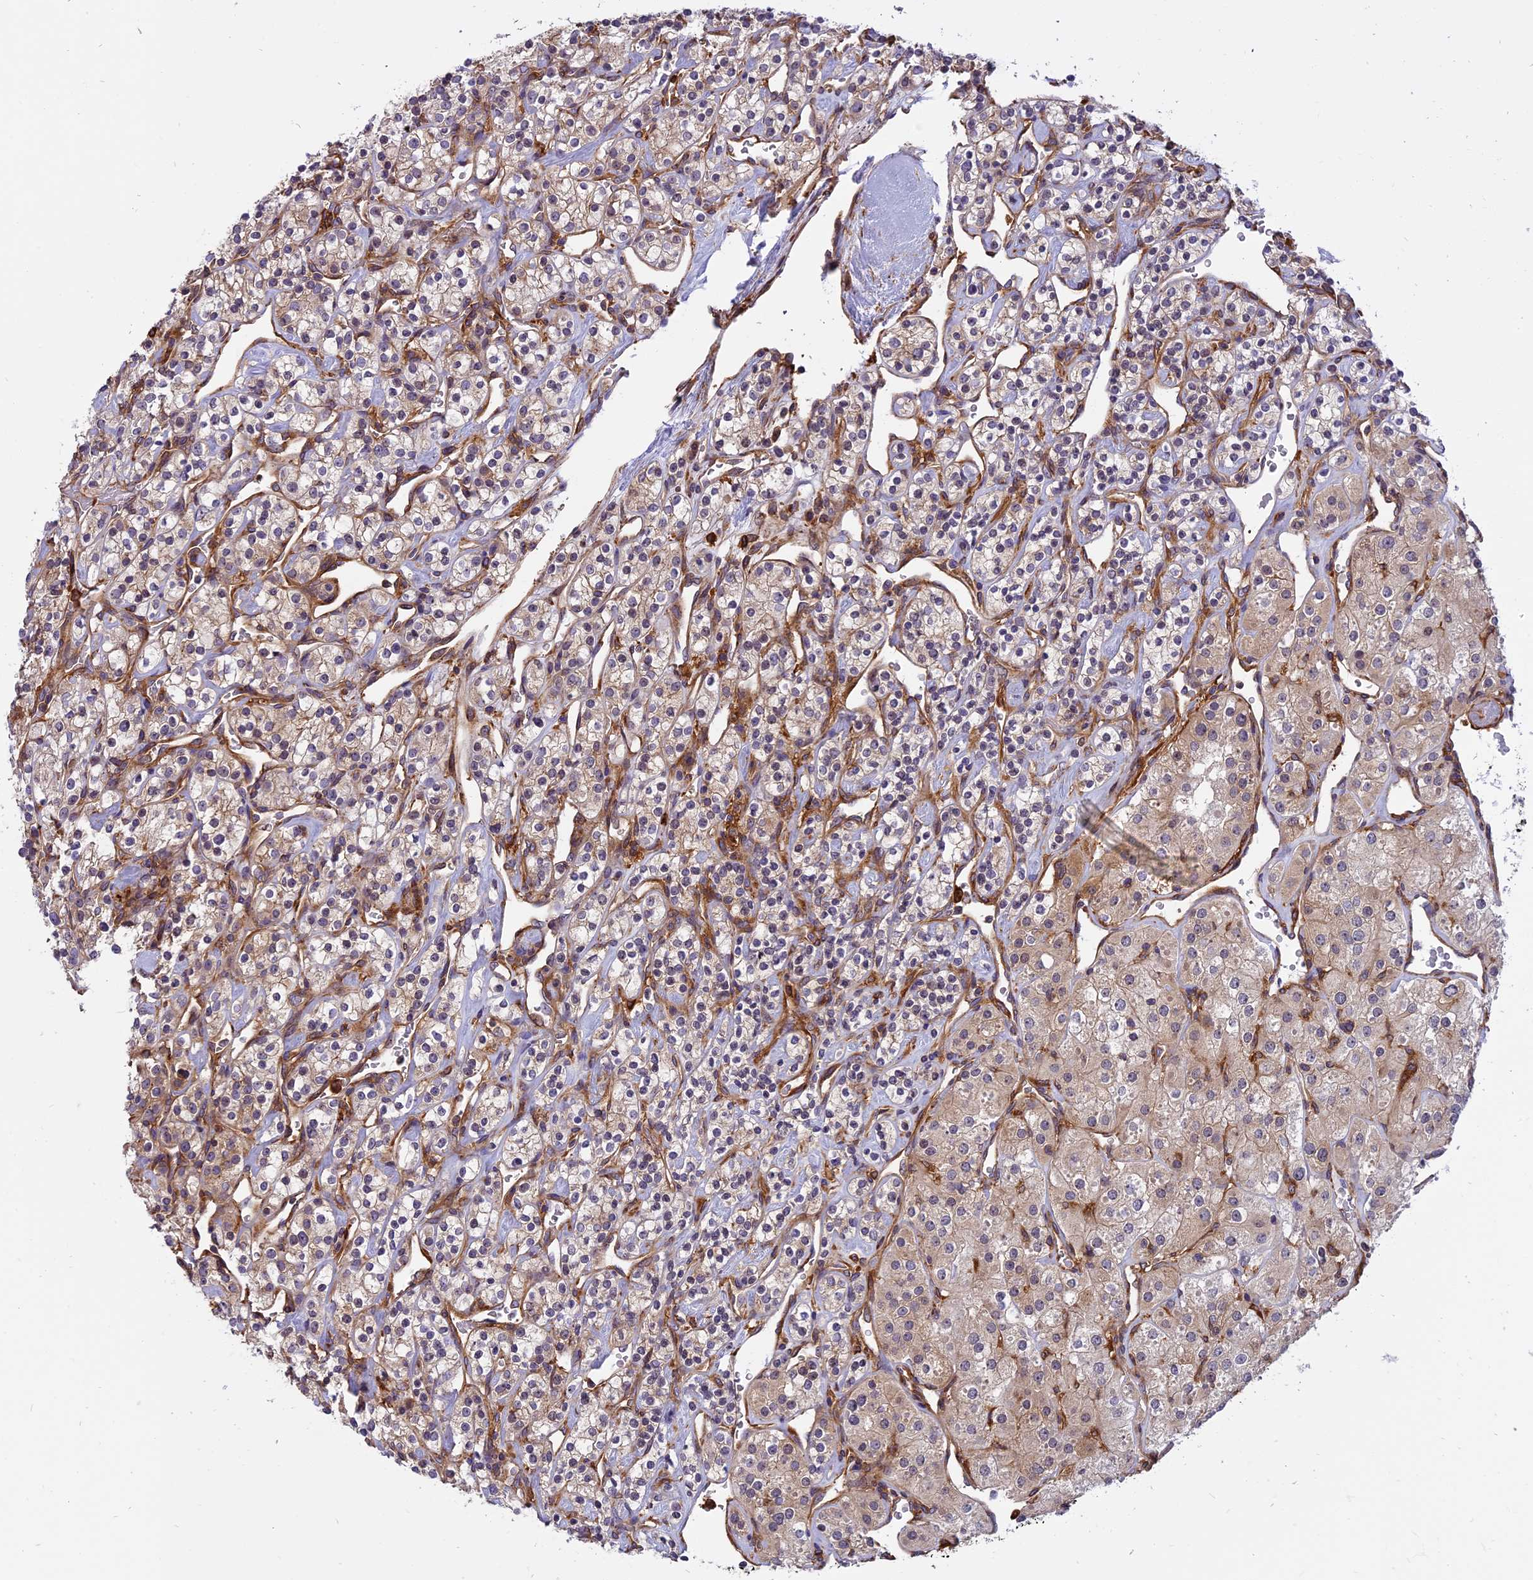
{"staining": {"intensity": "weak", "quantity": "25%-75%", "location": "cytoplasmic/membranous"}, "tissue": "renal cancer", "cell_type": "Tumor cells", "image_type": "cancer", "snomed": [{"axis": "morphology", "description": "Adenocarcinoma, NOS"}, {"axis": "topography", "description": "Kidney"}], "caption": "The histopathology image reveals immunohistochemical staining of renal adenocarcinoma. There is weak cytoplasmic/membranous positivity is present in approximately 25%-75% of tumor cells.", "gene": "EHBP1L1", "patient": {"sex": "male", "age": 77}}